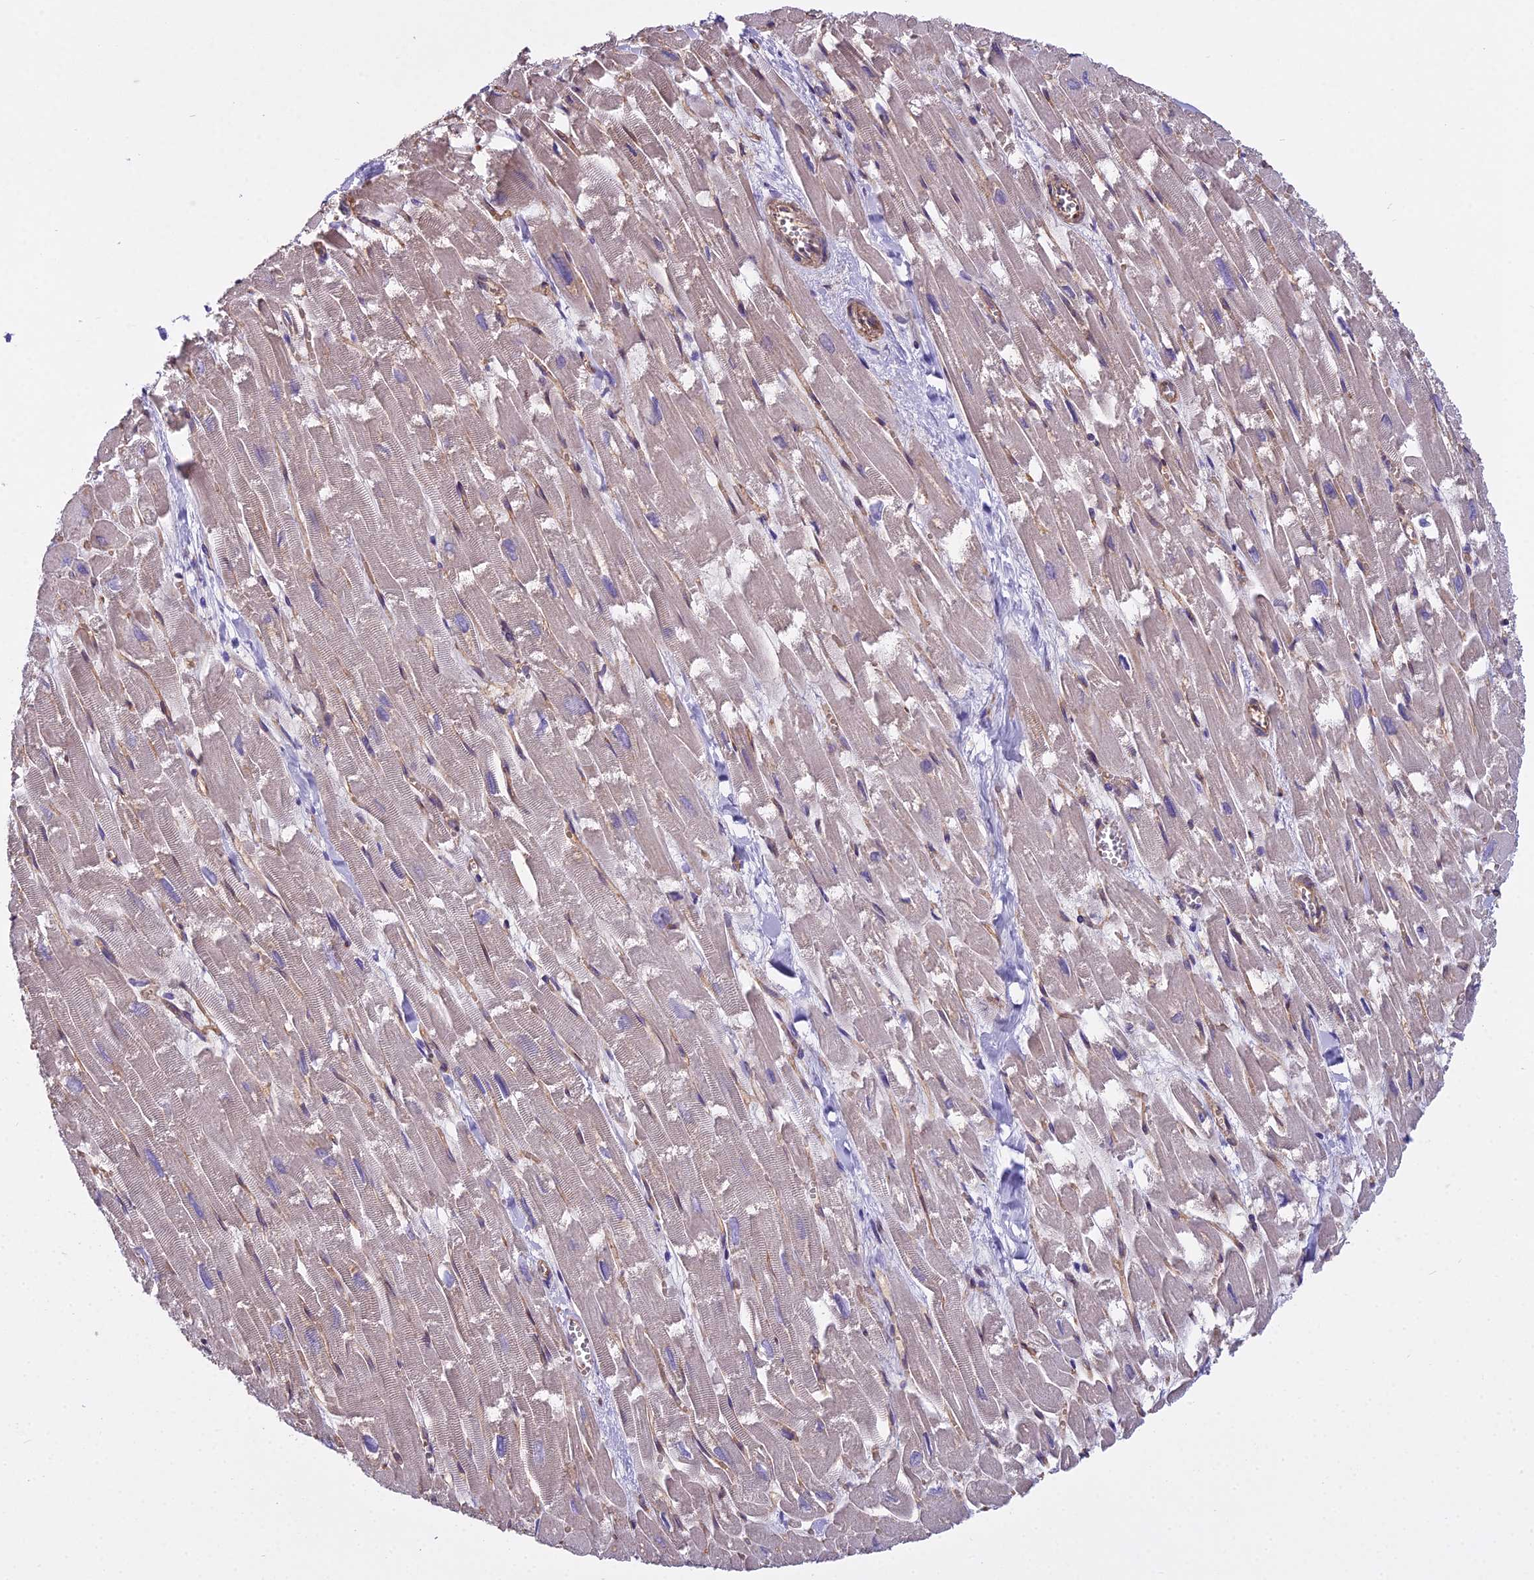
{"staining": {"intensity": "moderate", "quantity": "25%-75%", "location": "cytoplasmic/membranous"}, "tissue": "heart muscle", "cell_type": "Cardiomyocytes", "image_type": "normal", "snomed": [{"axis": "morphology", "description": "Normal tissue, NOS"}, {"axis": "topography", "description": "Heart"}], "caption": "Moderate cytoplasmic/membranous expression for a protein is identified in approximately 25%-75% of cardiomyocytes of normal heart muscle using immunohistochemistry.", "gene": "DUS2", "patient": {"sex": "male", "age": 54}}